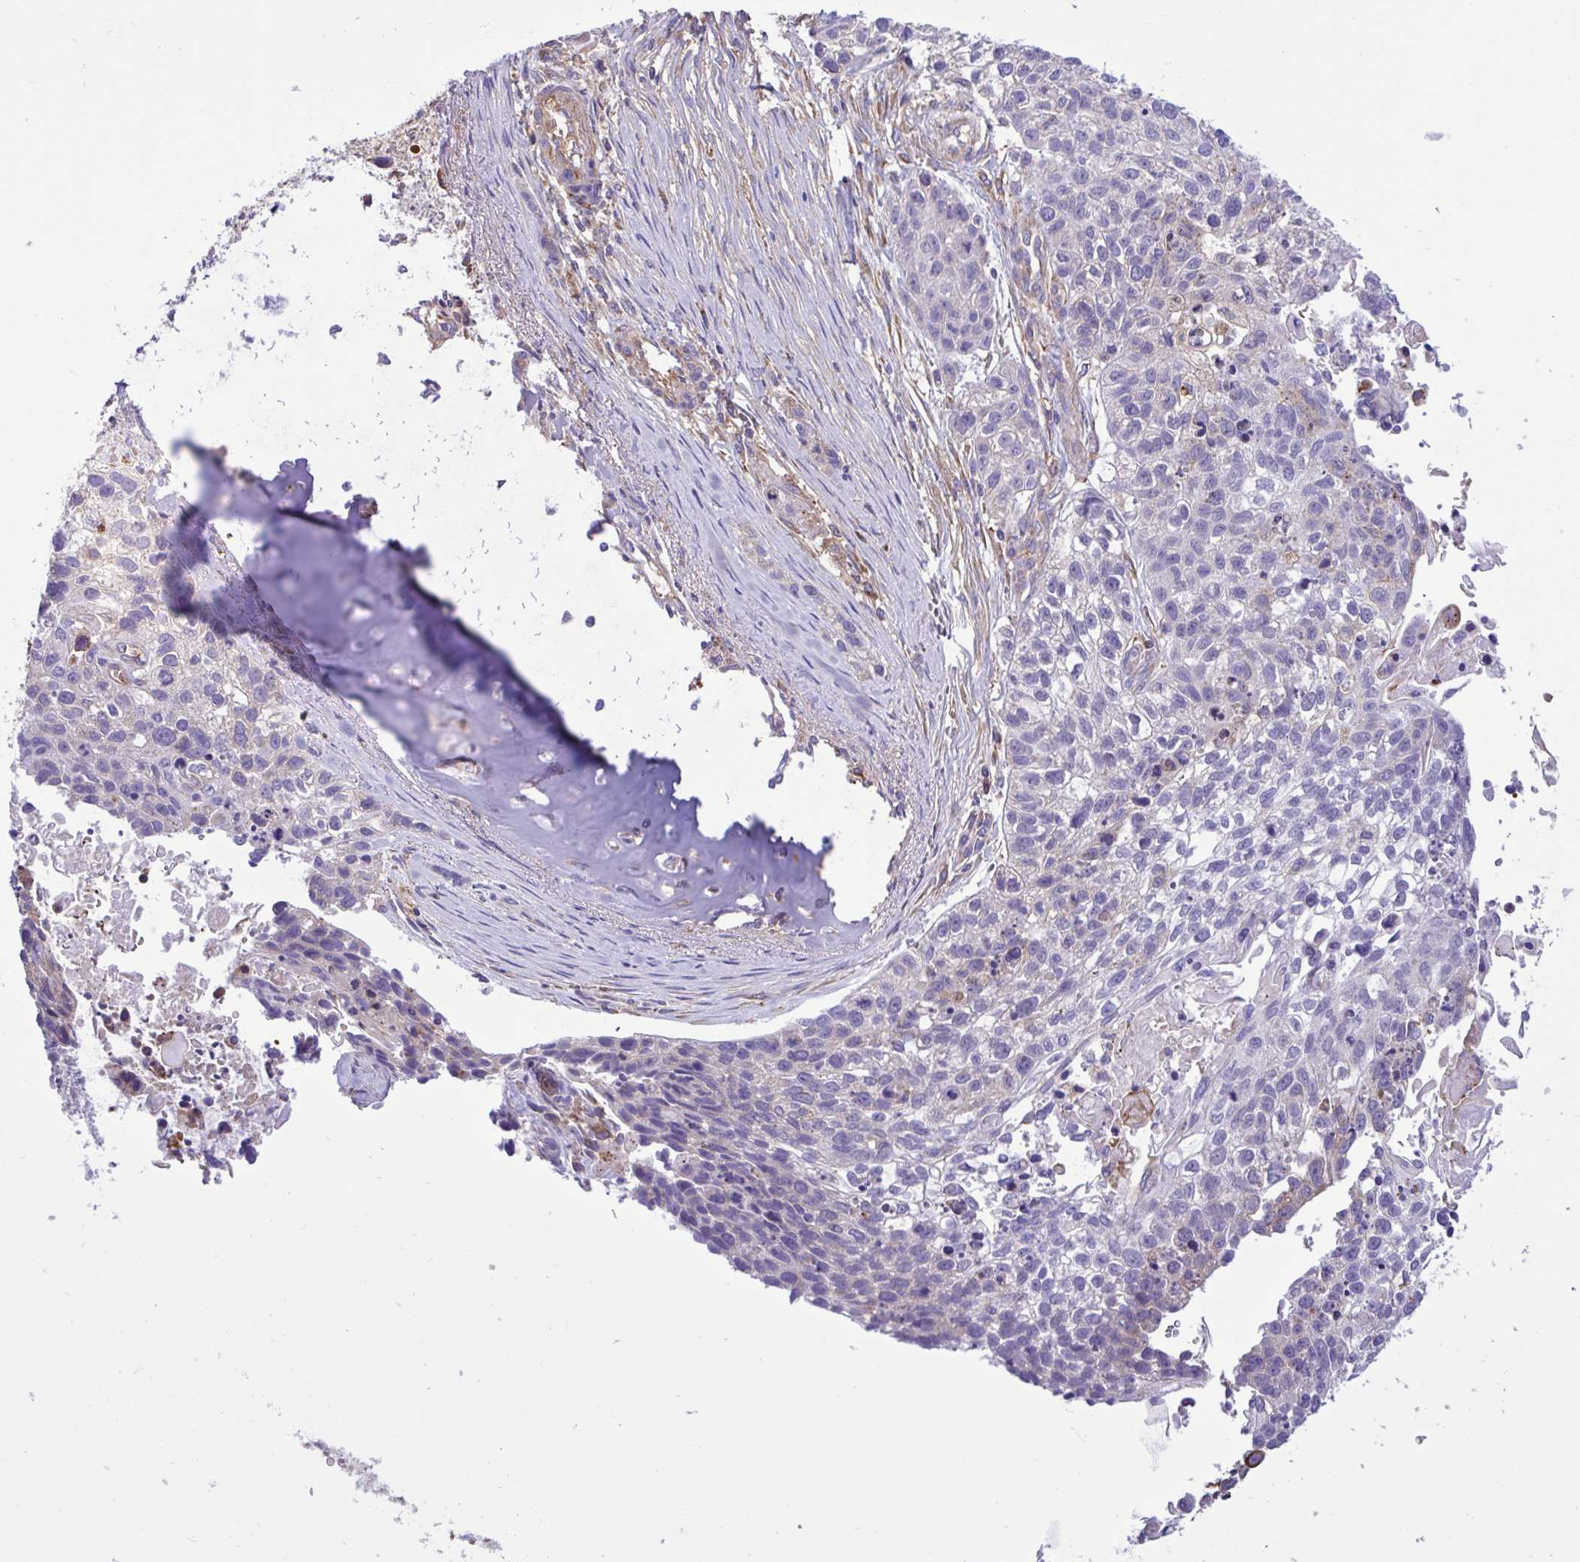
{"staining": {"intensity": "negative", "quantity": "none", "location": "none"}, "tissue": "lung cancer", "cell_type": "Tumor cells", "image_type": "cancer", "snomed": [{"axis": "morphology", "description": "Squamous cell carcinoma, NOS"}, {"axis": "topography", "description": "Lung"}], "caption": "IHC photomicrograph of human lung squamous cell carcinoma stained for a protein (brown), which demonstrates no staining in tumor cells.", "gene": "OR51M1", "patient": {"sex": "male", "age": 74}}